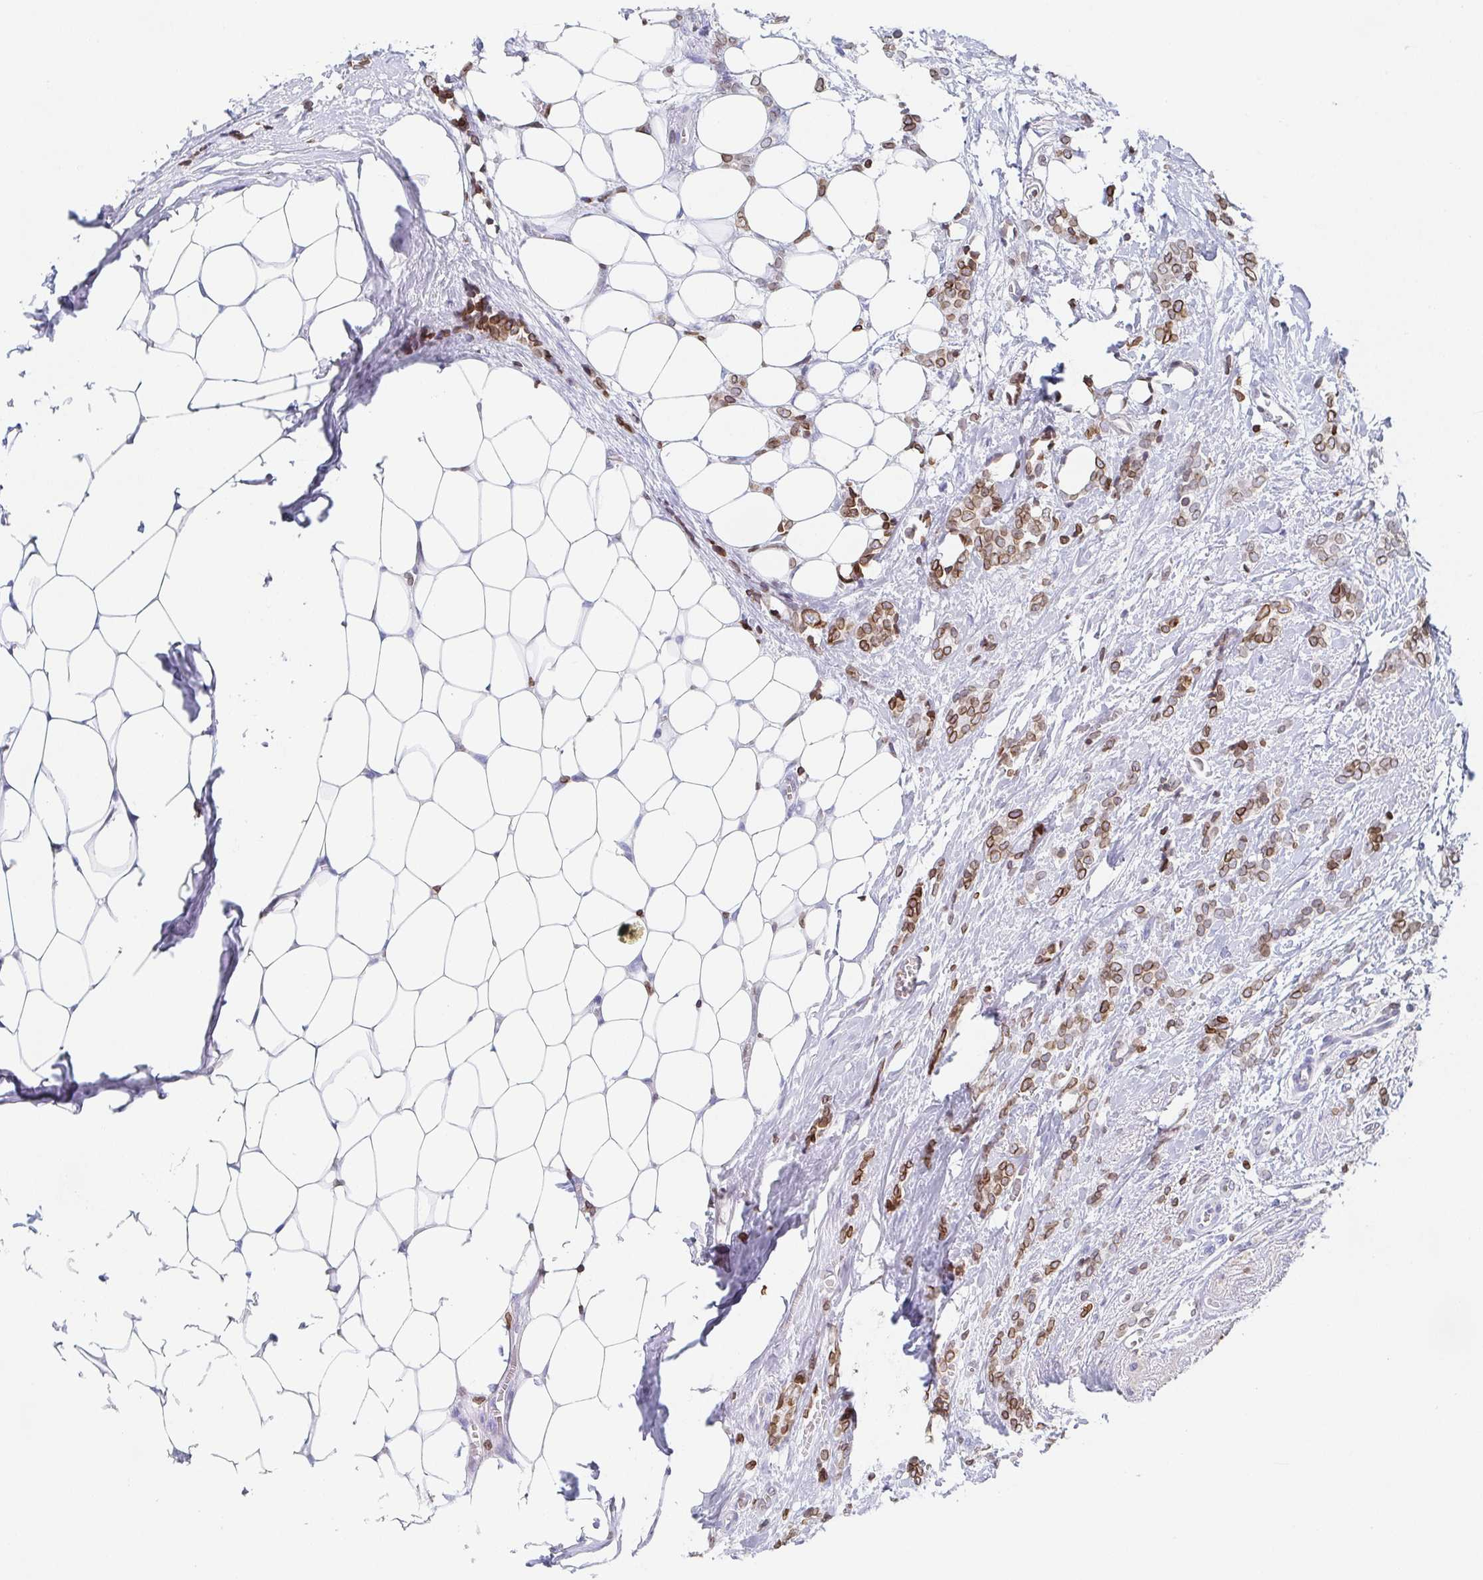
{"staining": {"intensity": "moderate", "quantity": ">75%", "location": "cytoplasmic/membranous,nuclear"}, "tissue": "breast cancer", "cell_type": "Tumor cells", "image_type": "cancer", "snomed": [{"axis": "morphology", "description": "Normal tissue, NOS"}, {"axis": "morphology", "description": "Duct carcinoma"}, {"axis": "topography", "description": "Breast"}], "caption": "Breast intraductal carcinoma stained for a protein (brown) exhibits moderate cytoplasmic/membranous and nuclear positive positivity in about >75% of tumor cells.", "gene": "BTBD7", "patient": {"sex": "female", "age": 77}}